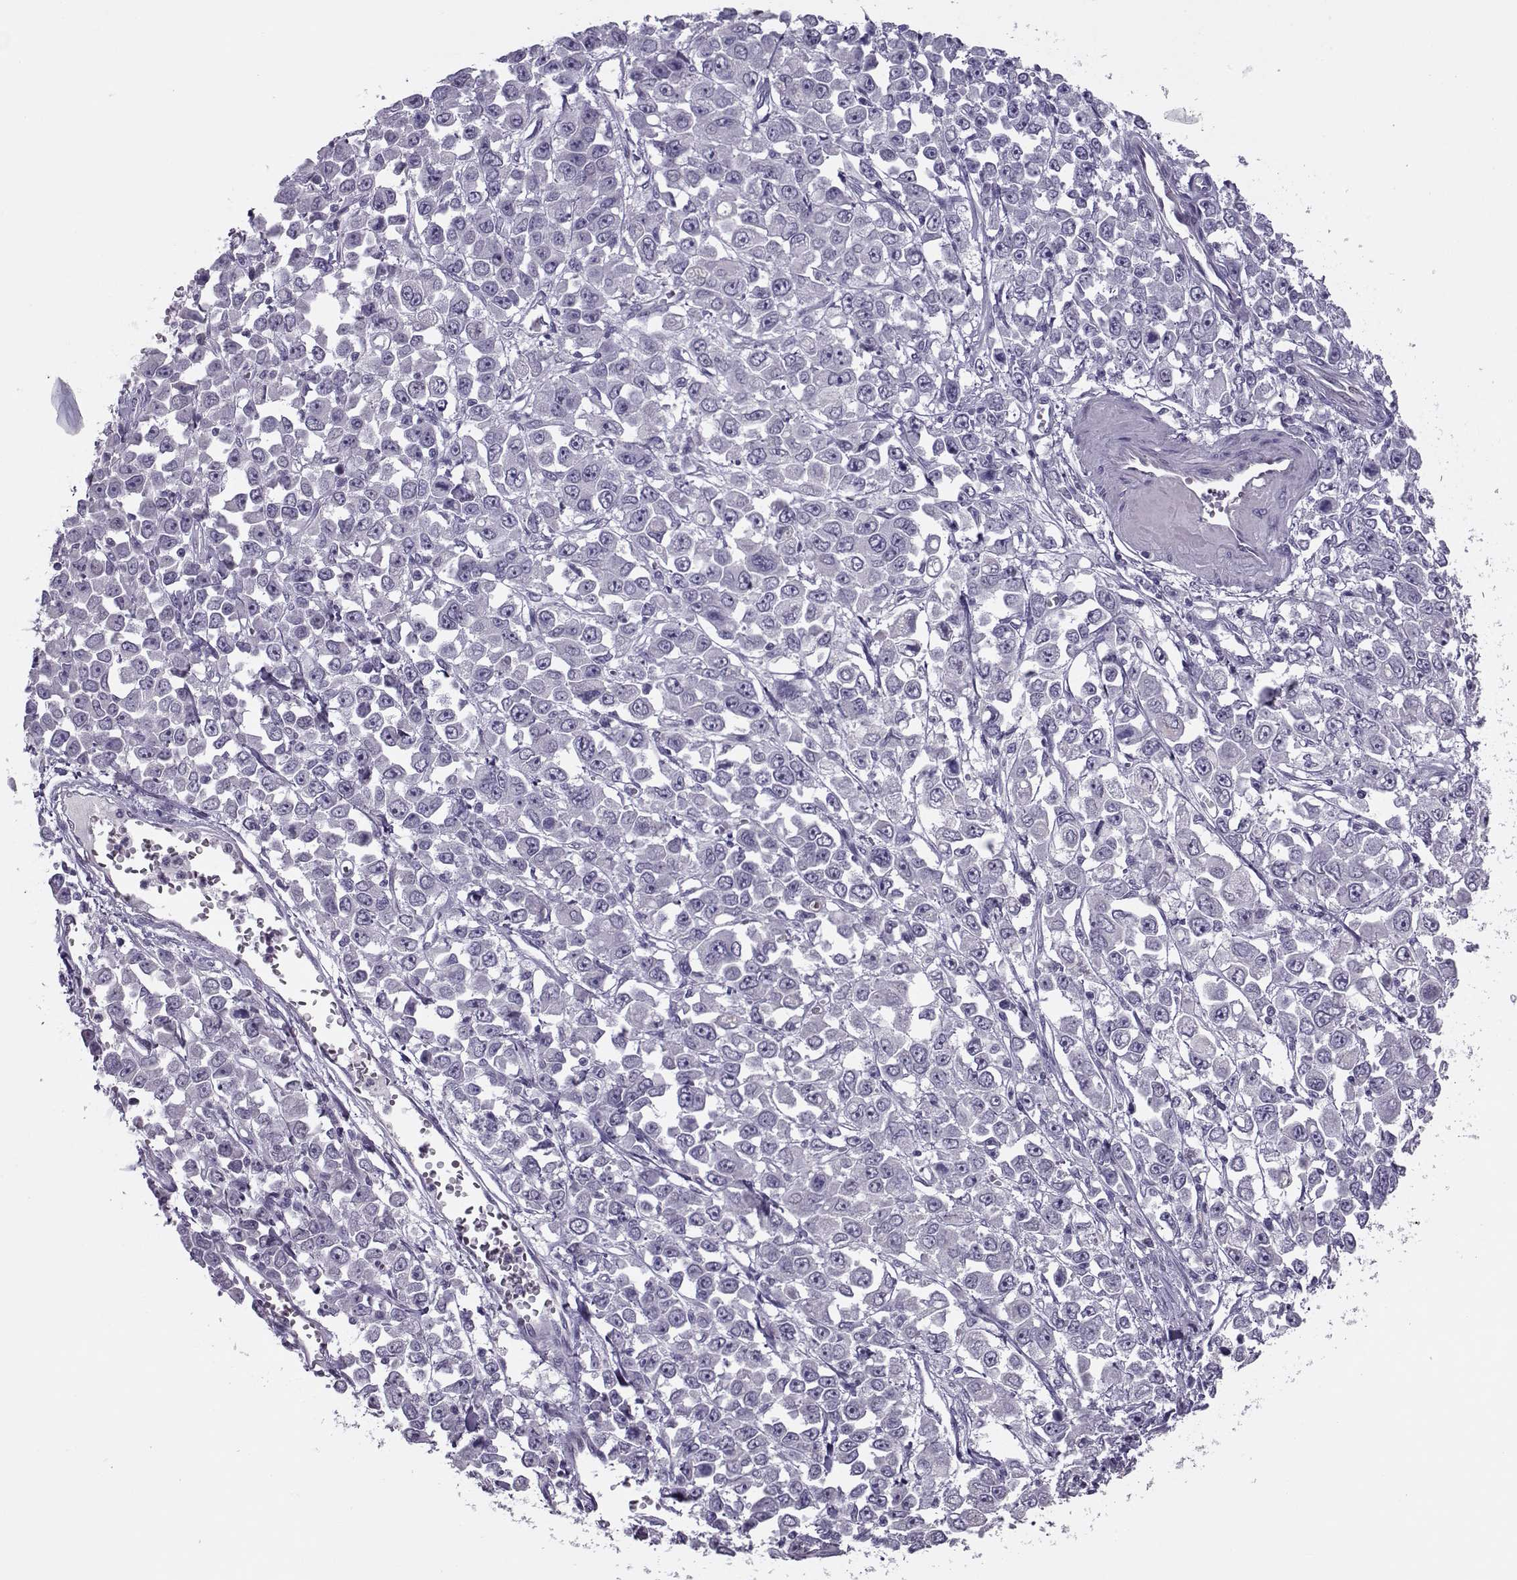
{"staining": {"intensity": "negative", "quantity": "none", "location": "none"}, "tissue": "stomach cancer", "cell_type": "Tumor cells", "image_type": "cancer", "snomed": [{"axis": "morphology", "description": "Adenocarcinoma, NOS"}, {"axis": "topography", "description": "Stomach, upper"}], "caption": "A high-resolution photomicrograph shows immunohistochemistry (IHC) staining of stomach adenocarcinoma, which shows no significant expression in tumor cells. (Stains: DAB immunohistochemistry with hematoxylin counter stain, Microscopy: brightfield microscopy at high magnification).", "gene": "ASRGL1", "patient": {"sex": "male", "age": 70}}